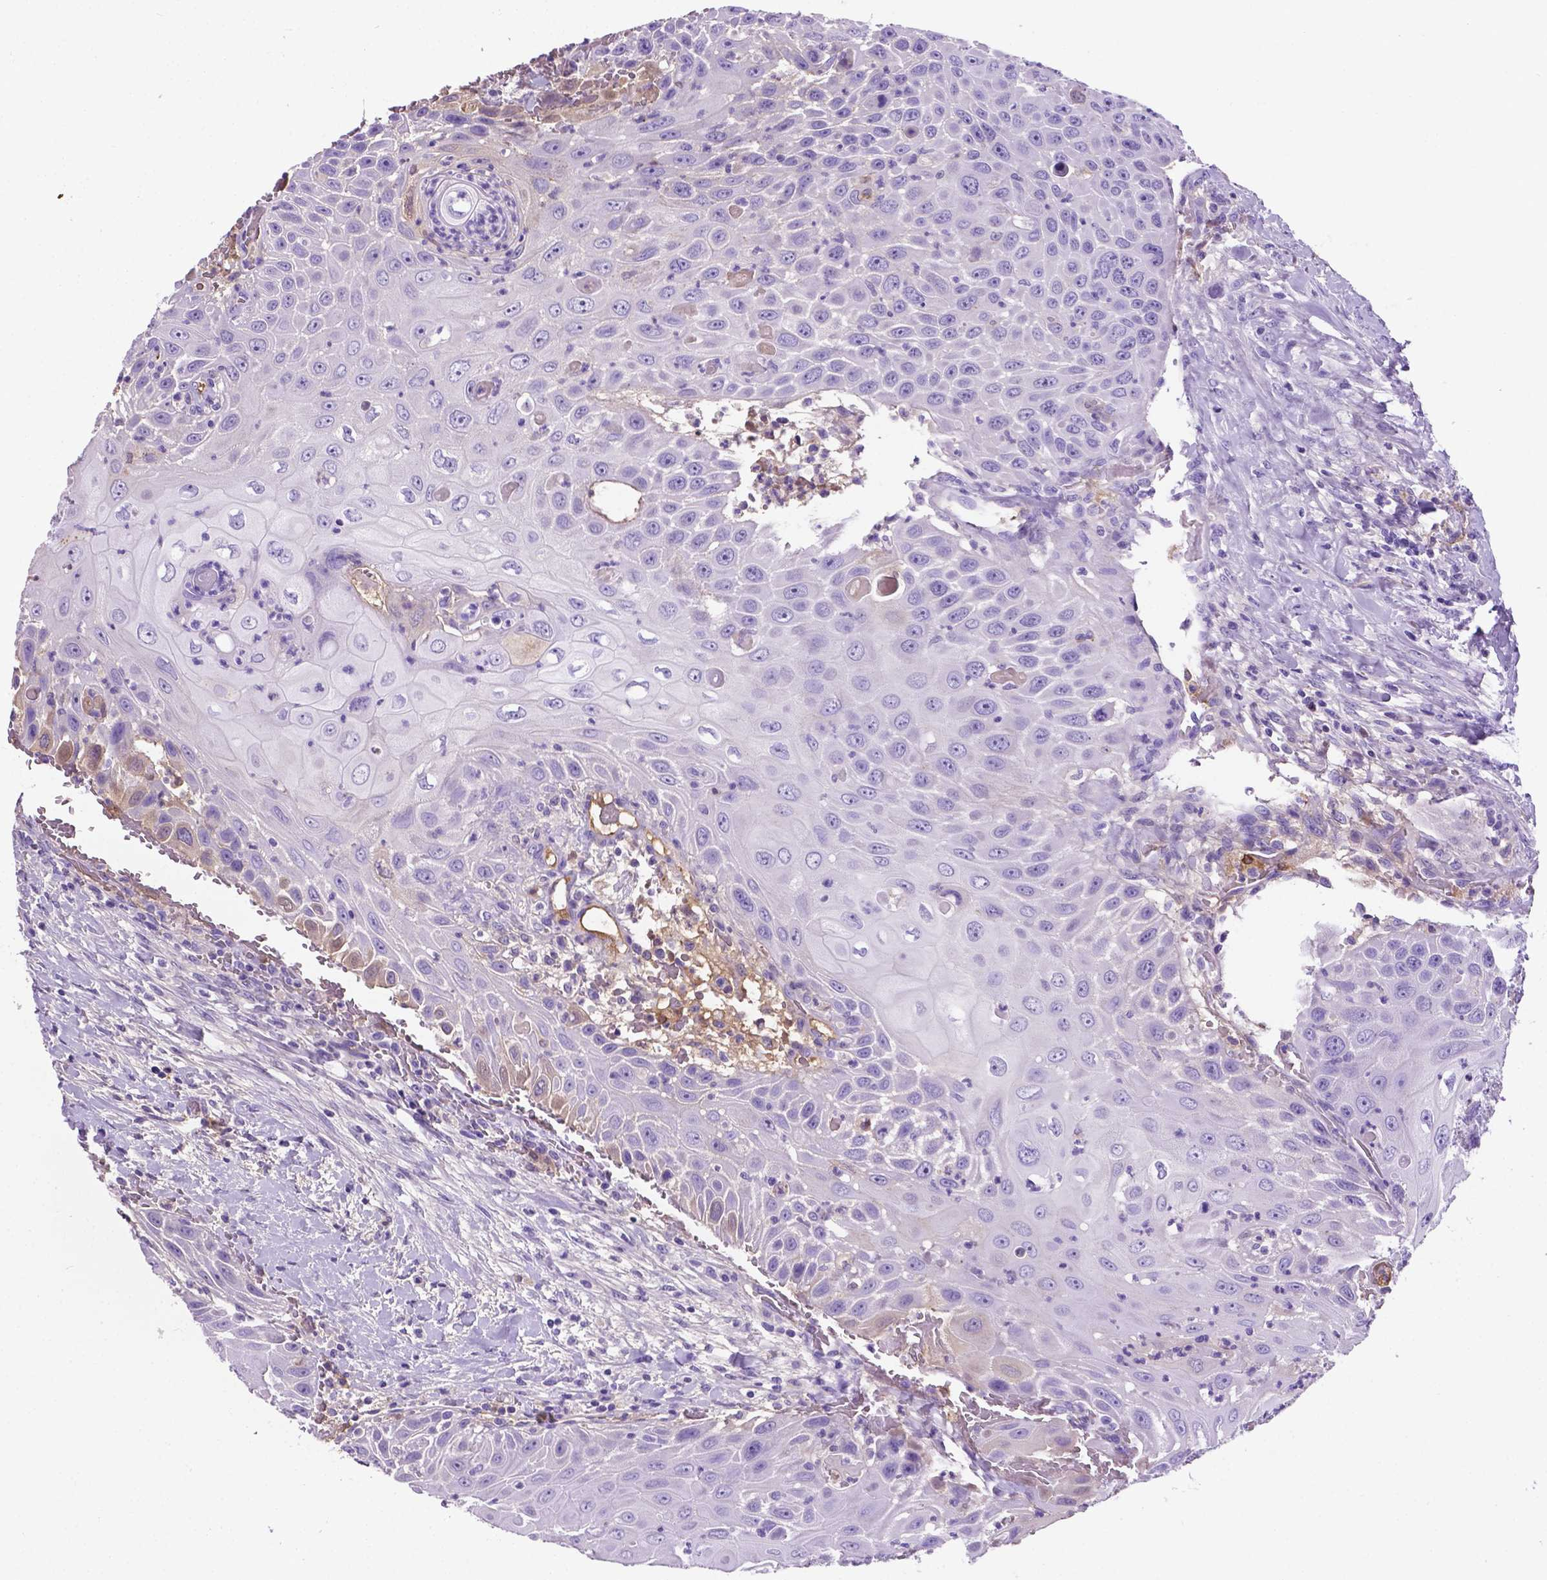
{"staining": {"intensity": "negative", "quantity": "none", "location": "none"}, "tissue": "head and neck cancer", "cell_type": "Tumor cells", "image_type": "cancer", "snomed": [{"axis": "morphology", "description": "Squamous cell carcinoma, NOS"}, {"axis": "topography", "description": "Head-Neck"}], "caption": "DAB immunohistochemical staining of squamous cell carcinoma (head and neck) reveals no significant staining in tumor cells.", "gene": "APOE", "patient": {"sex": "male", "age": 69}}